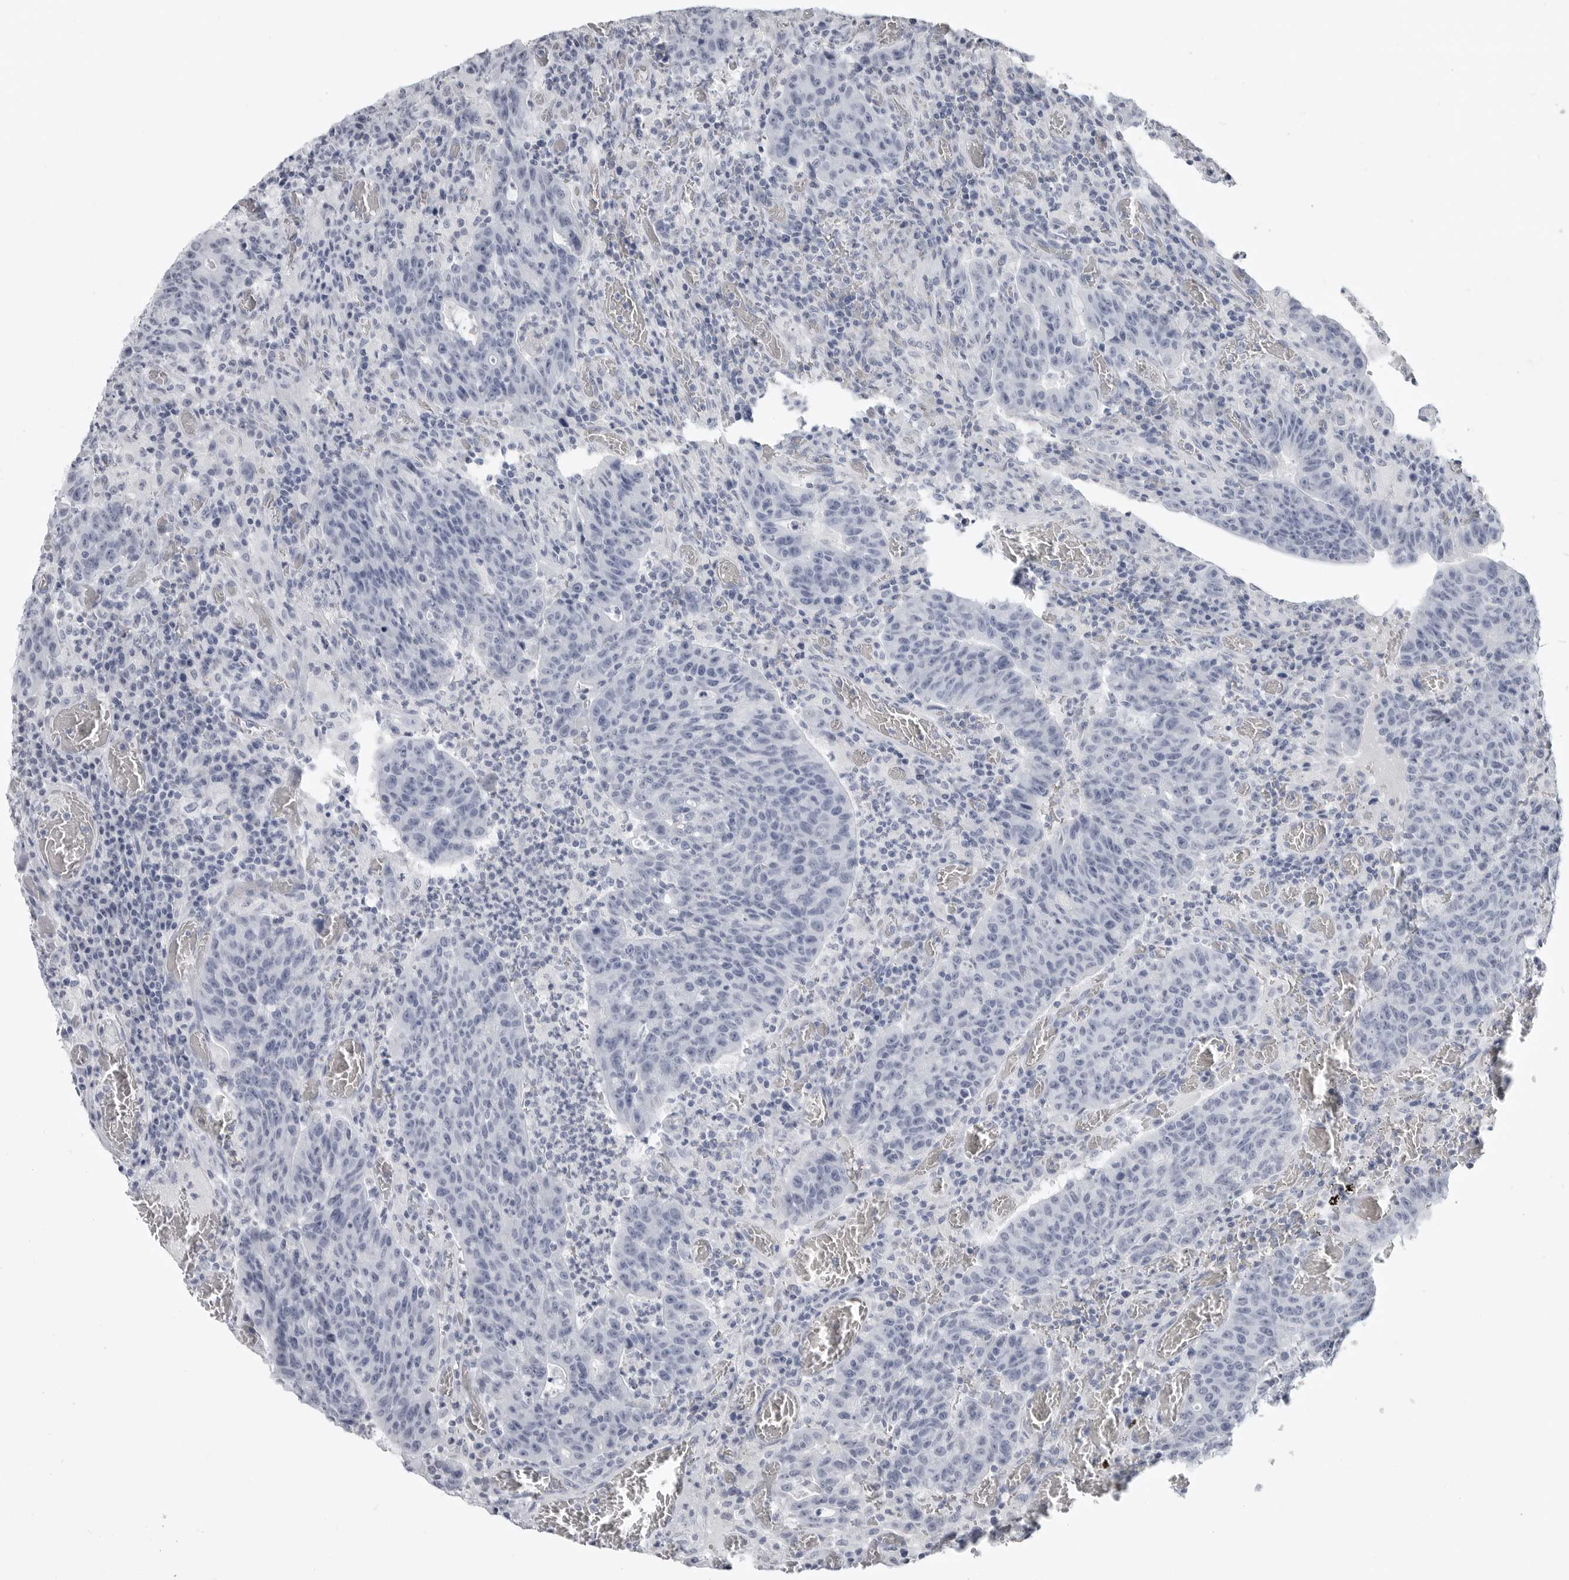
{"staining": {"intensity": "negative", "quantity": "none", "location": "none"}, "tissue": "colorectal cancer", "cell_type": "Tumor cells", "image_type": "cancer", "snomed": [{"axis": "morphology", "description": "Adenocarcinoma, NOS"}, {"axis": "topography", "description": "Colon"}], "caption": "The photomicrograph shows no staining of tumor cells in colorectal adenocarcinoma.", "gene": "LY6D", "patient": {"sex": "female", "age": 75}}